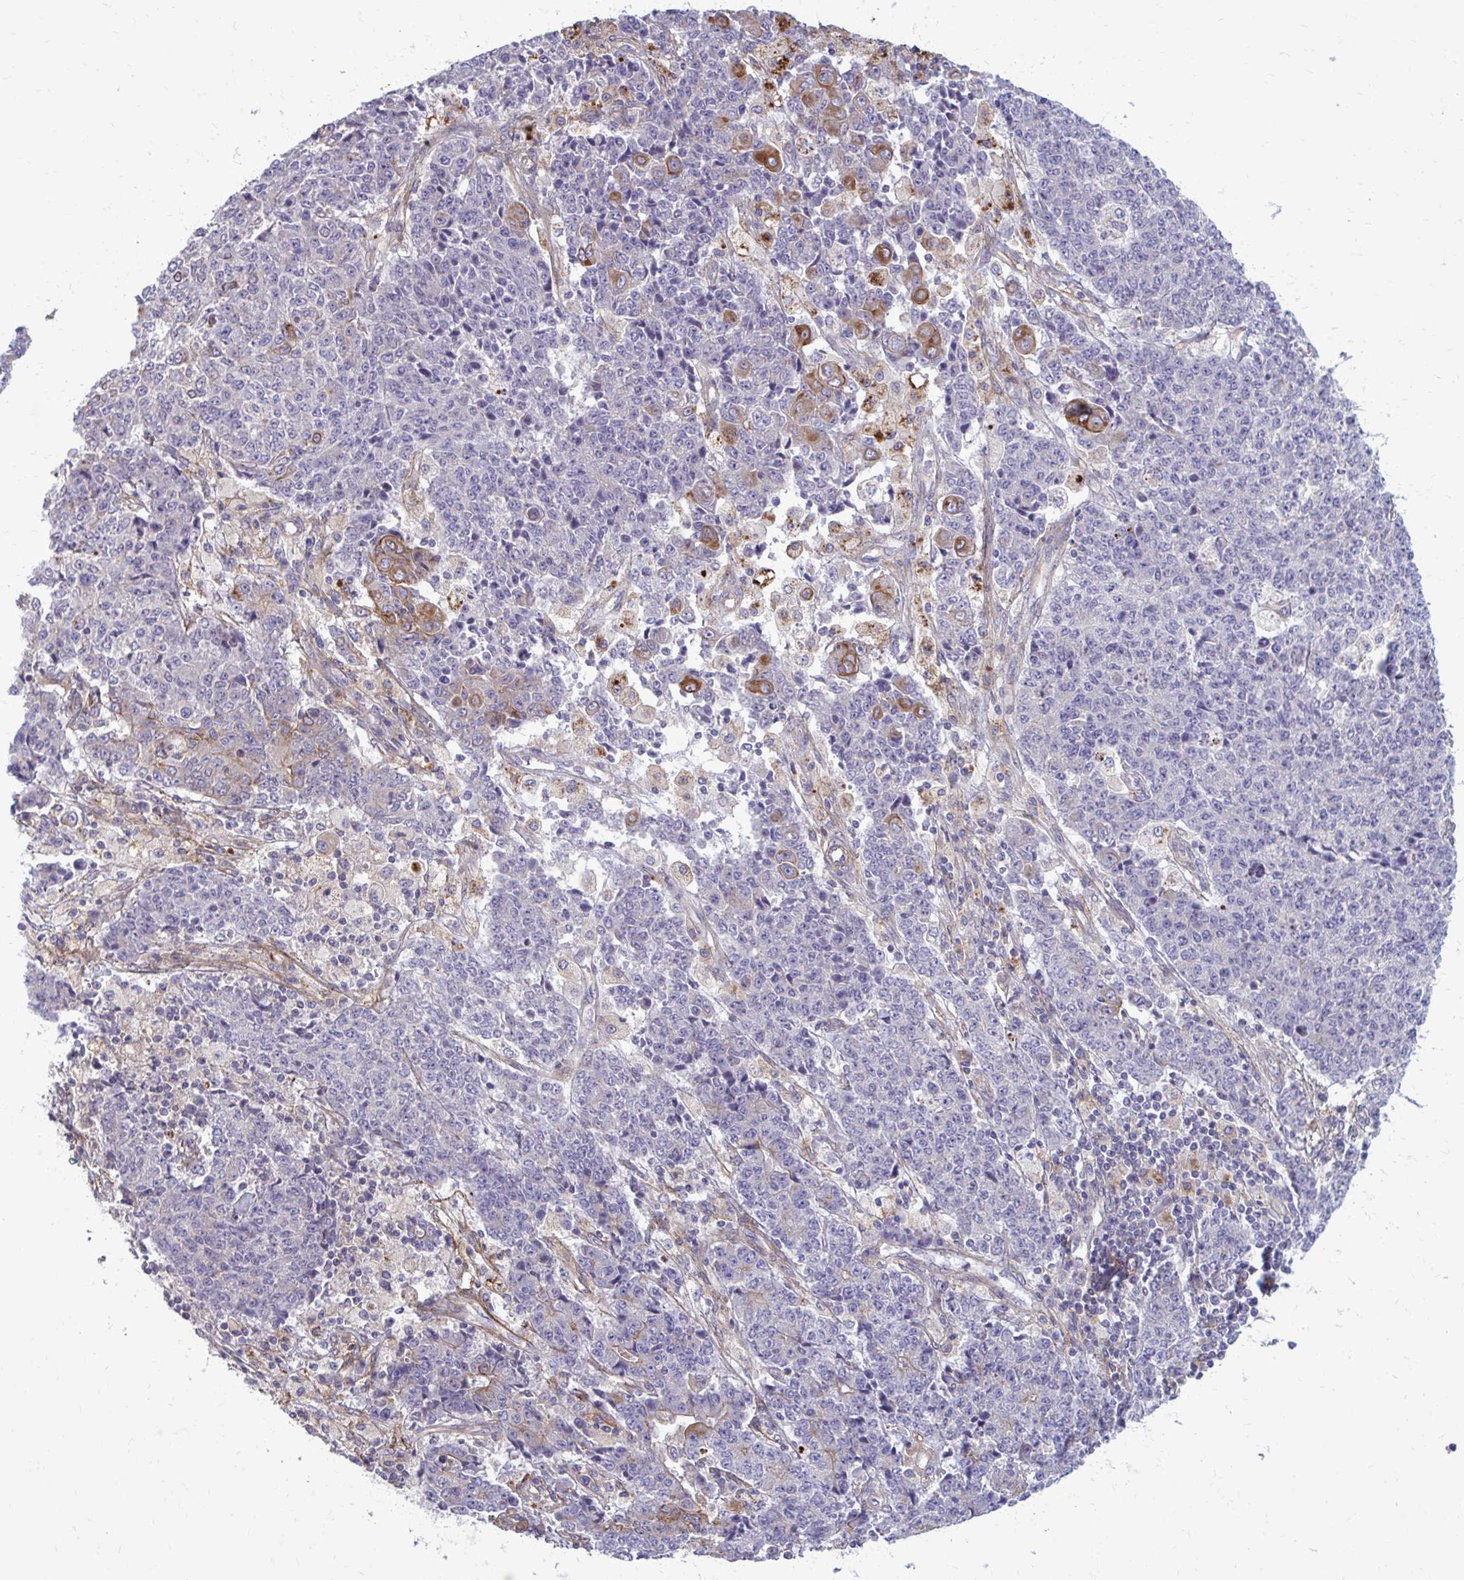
{"staining": {"intensity": "moderate", "quantity": "<25%", "location": "cytoplasmic/membranous"}, "tissue": "ovarian cancer", "cell_type": "Tumor cells", "image_type": "cancer", "snomed": [{"axis": "morphology", "description": "Carcinoma, endometroid"}, {"axis": "topography", "description": "Ovary"}], "caption": "A histopathology image showing moderate cytoplasmic/membranous staining in approximately <25% of tumor cells in ovarian cancer, as visualized by brown immunohistochemical staining.", "gene": "FAP", "patient": {"sex": "female", "age": 42}}